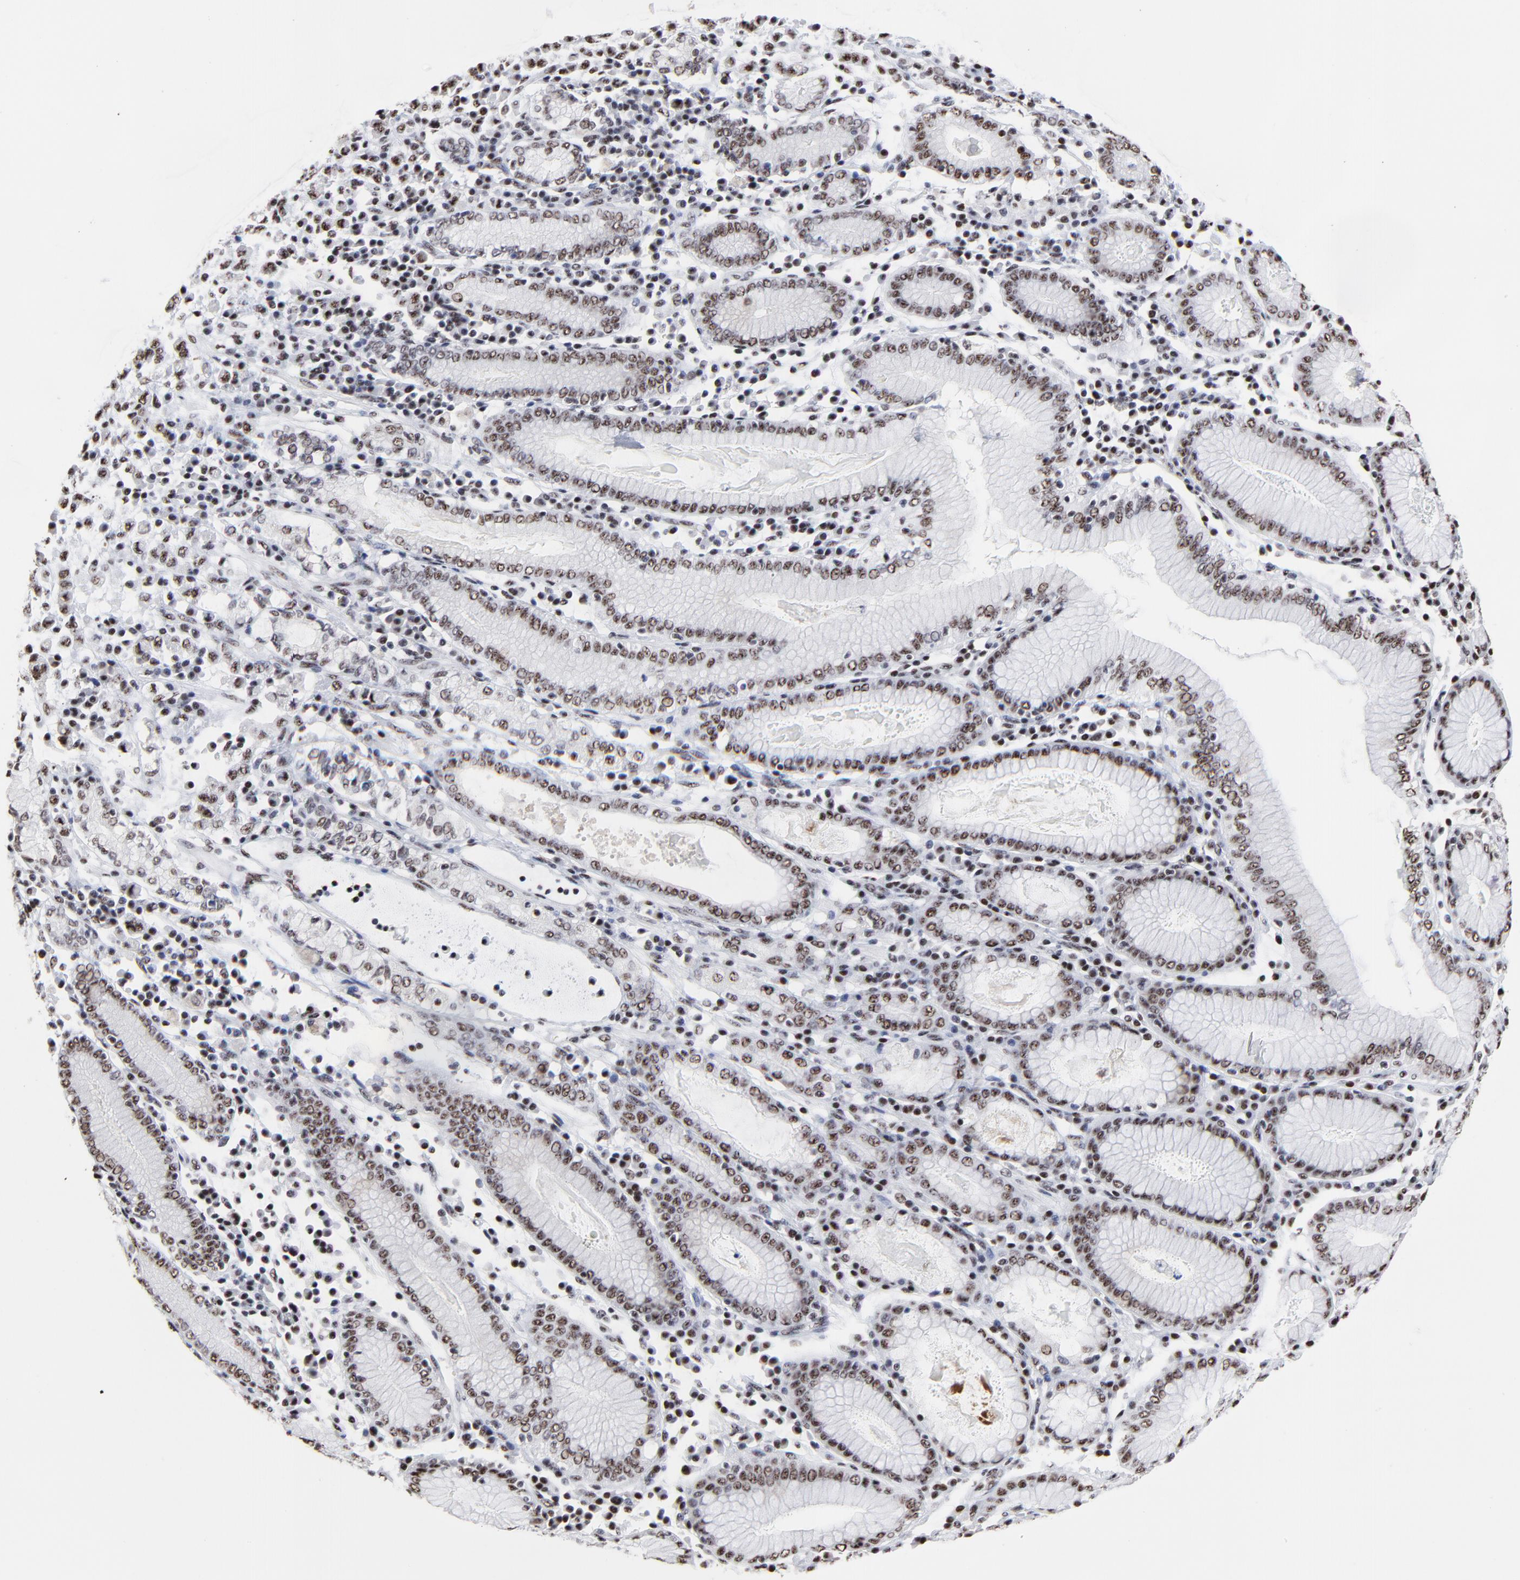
{"staining": {"intensity": "weak", "quantity": "25%-75%", "location": "nuclear"}, "tissue": "stomach cancer", "cell_type": "Tumor cells", "image_type": "cancer", "snomed": [{"axis": "morphology", "description": "Adenocarcinoma, NOS"}, {"axis": "topography", "description": "Stomach, lower"}], "caption": "Protein staining of stomach adenocarcinoma tissue shows weak nuclear staining in about 25%-75% of tumor cells. (Stains: DAB in brown, nuclei in blue, Microscopy: brightfield microscopy at high magnification).", "gene": "MBD4", "patient": {"sex": "male", "age": 88}}